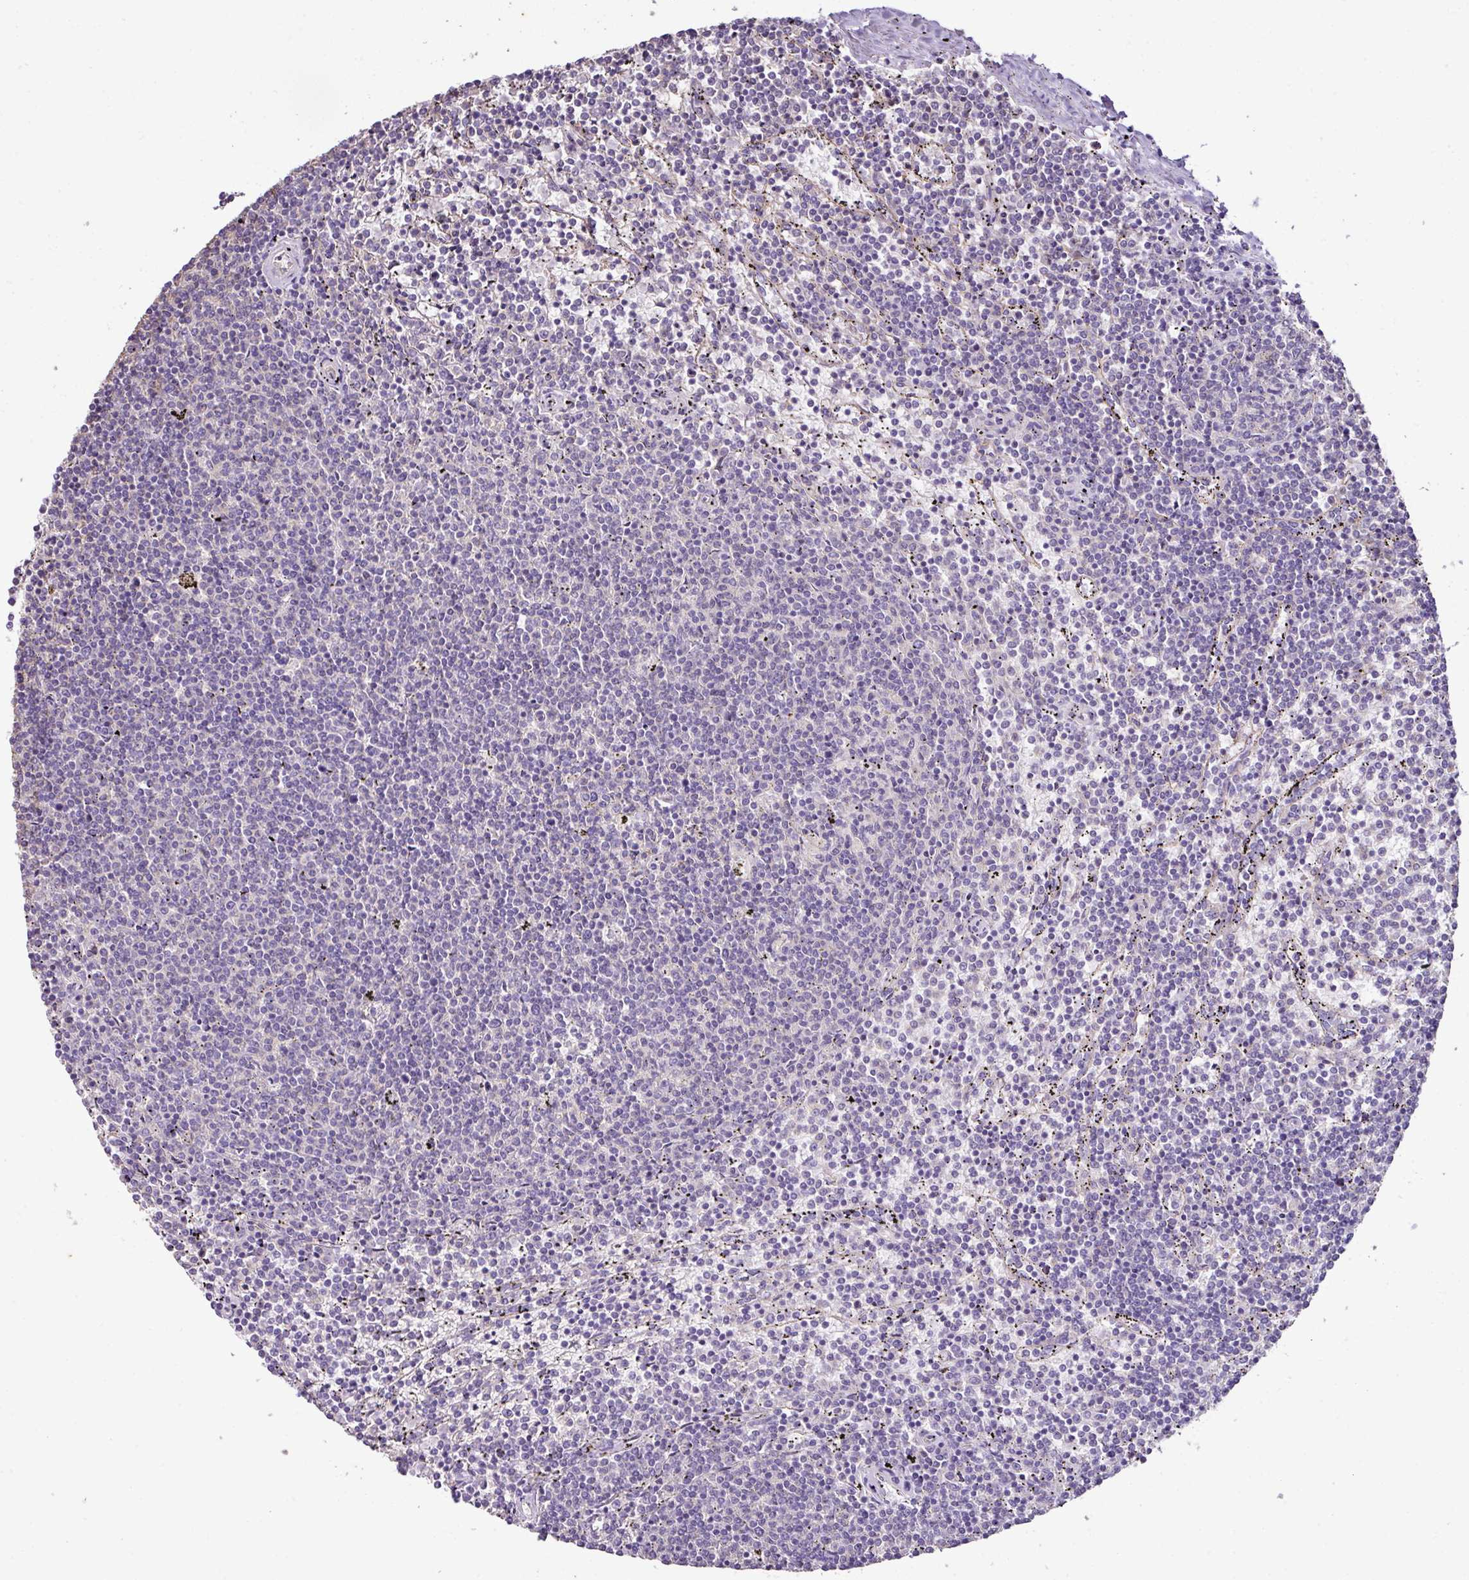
{"staining": {"intensity": "negative", "quantity": "none", "location": "none"}, "tissue": "lymphoma", "cell_type": "Tumor cells", "image_type": "cancer", "snomed": [{"axis": "morphology", "description": "Malignant lymphoma, non-Hodgkin's type, Low grade"}, {"axis": "topography", "description": "Spleen"}], "caption": "Immunohistochemistry photomicrograph of low-grade malignant lymphoma, non-Hodgkin's type stained for a protein (brown), which demonstrates no positivity in tumor cells.", "gene": "AGR3", "patient": {"sex": "female", "age": 50}}